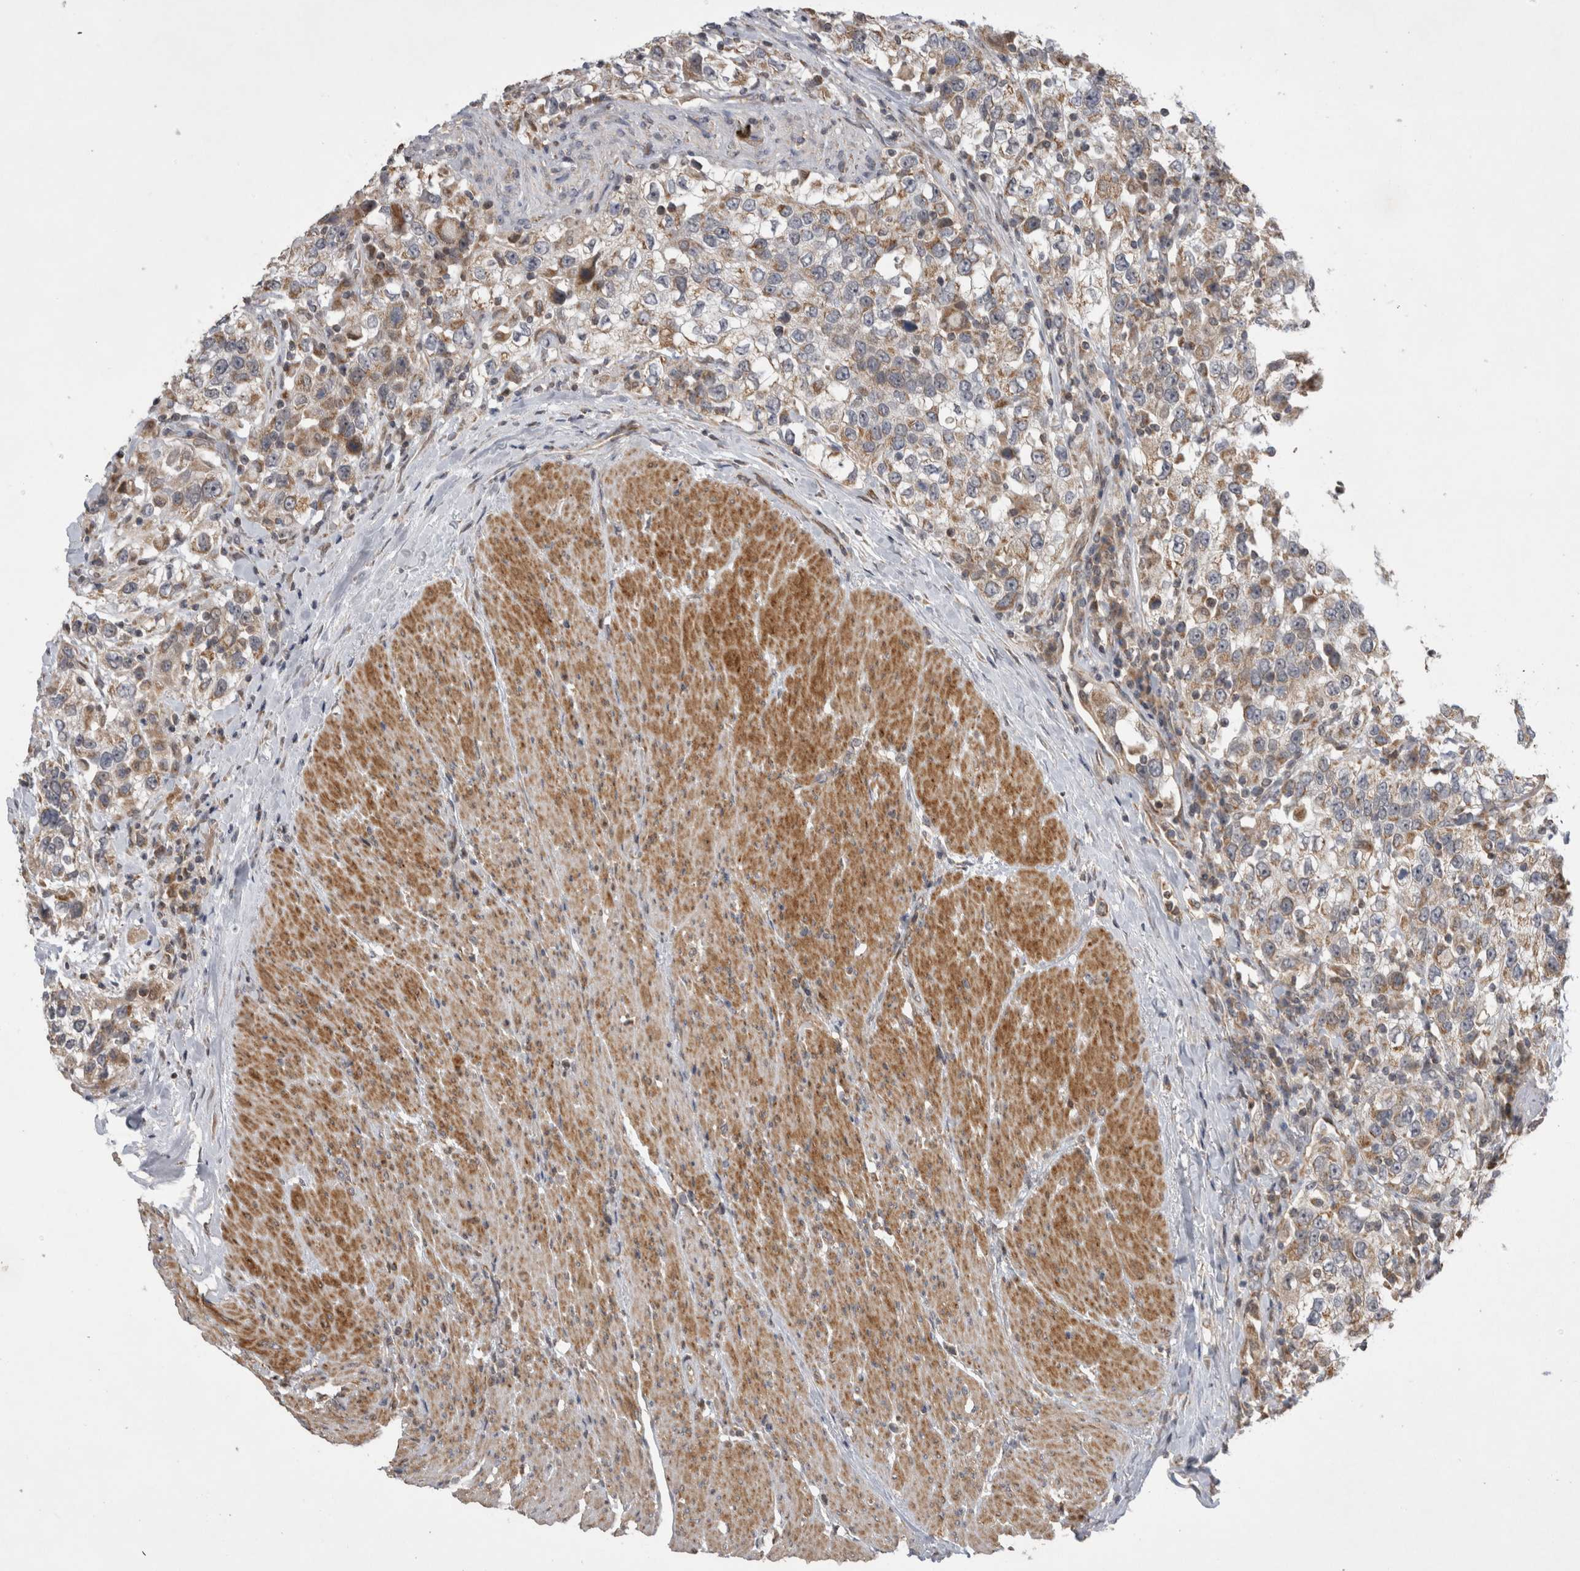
{"staining": {"intensity": "weak", "quantity": "25%-75%", "location": "cytoplasmic/membranous"}, "tissue": "urothelial cancer", "cell_type": "Tumor cells", "image_type": "cancer", "snomed": [{"axis": "morphology", "description": "Urothelial carcinoma, High grade"}, {"axis": "topography", "description": "Urinary bladder"}], "caption": "Urothelial carcinoma (high-grade) stained with immunohistochemistry (IHC) reveals weak cytoplasmic/membranous expression in approximately 25%-75% of tumor cells.", "gene": "KCNIP1", "patient": {"sex": "female", "age": 80}}